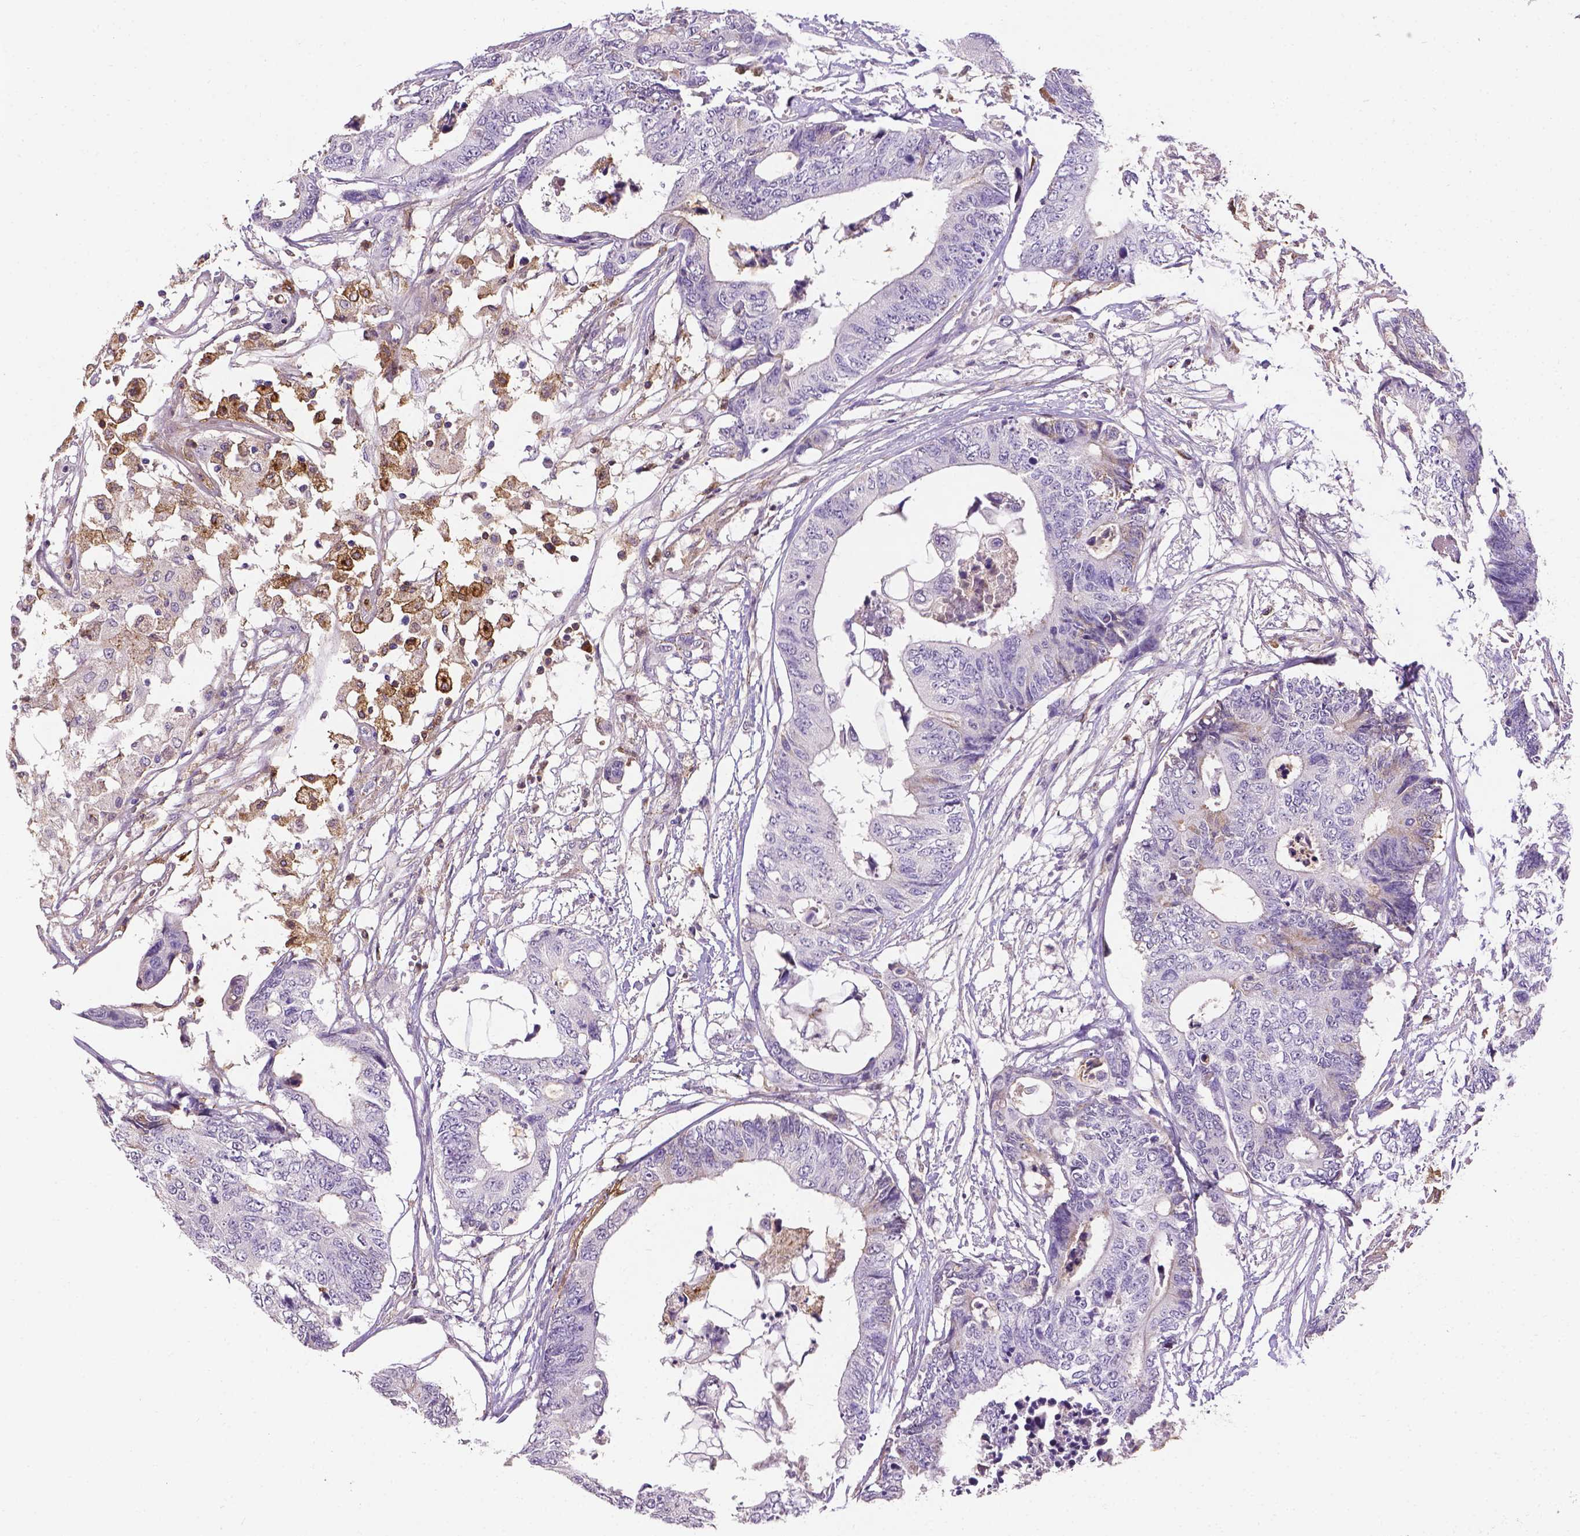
{"staining": {"intensity": "negative", "quantity": "none", "location": "none"}, "tissue": "colorectal cancer", "cell_type": "Tumor cells", "image_type": "cancer", "snomed": [{"axis": "morphology", "description": "Adenocarcinoma, NOS"}, {"axis": "topography", "description": "Colon"}], "caption": "This is a micrograph of immunohistochemistry staining of colorectal cancer, which shows no expression in tumor cells.", "gene": "APOE", "patient": {"sex": "female", "age": 48}}